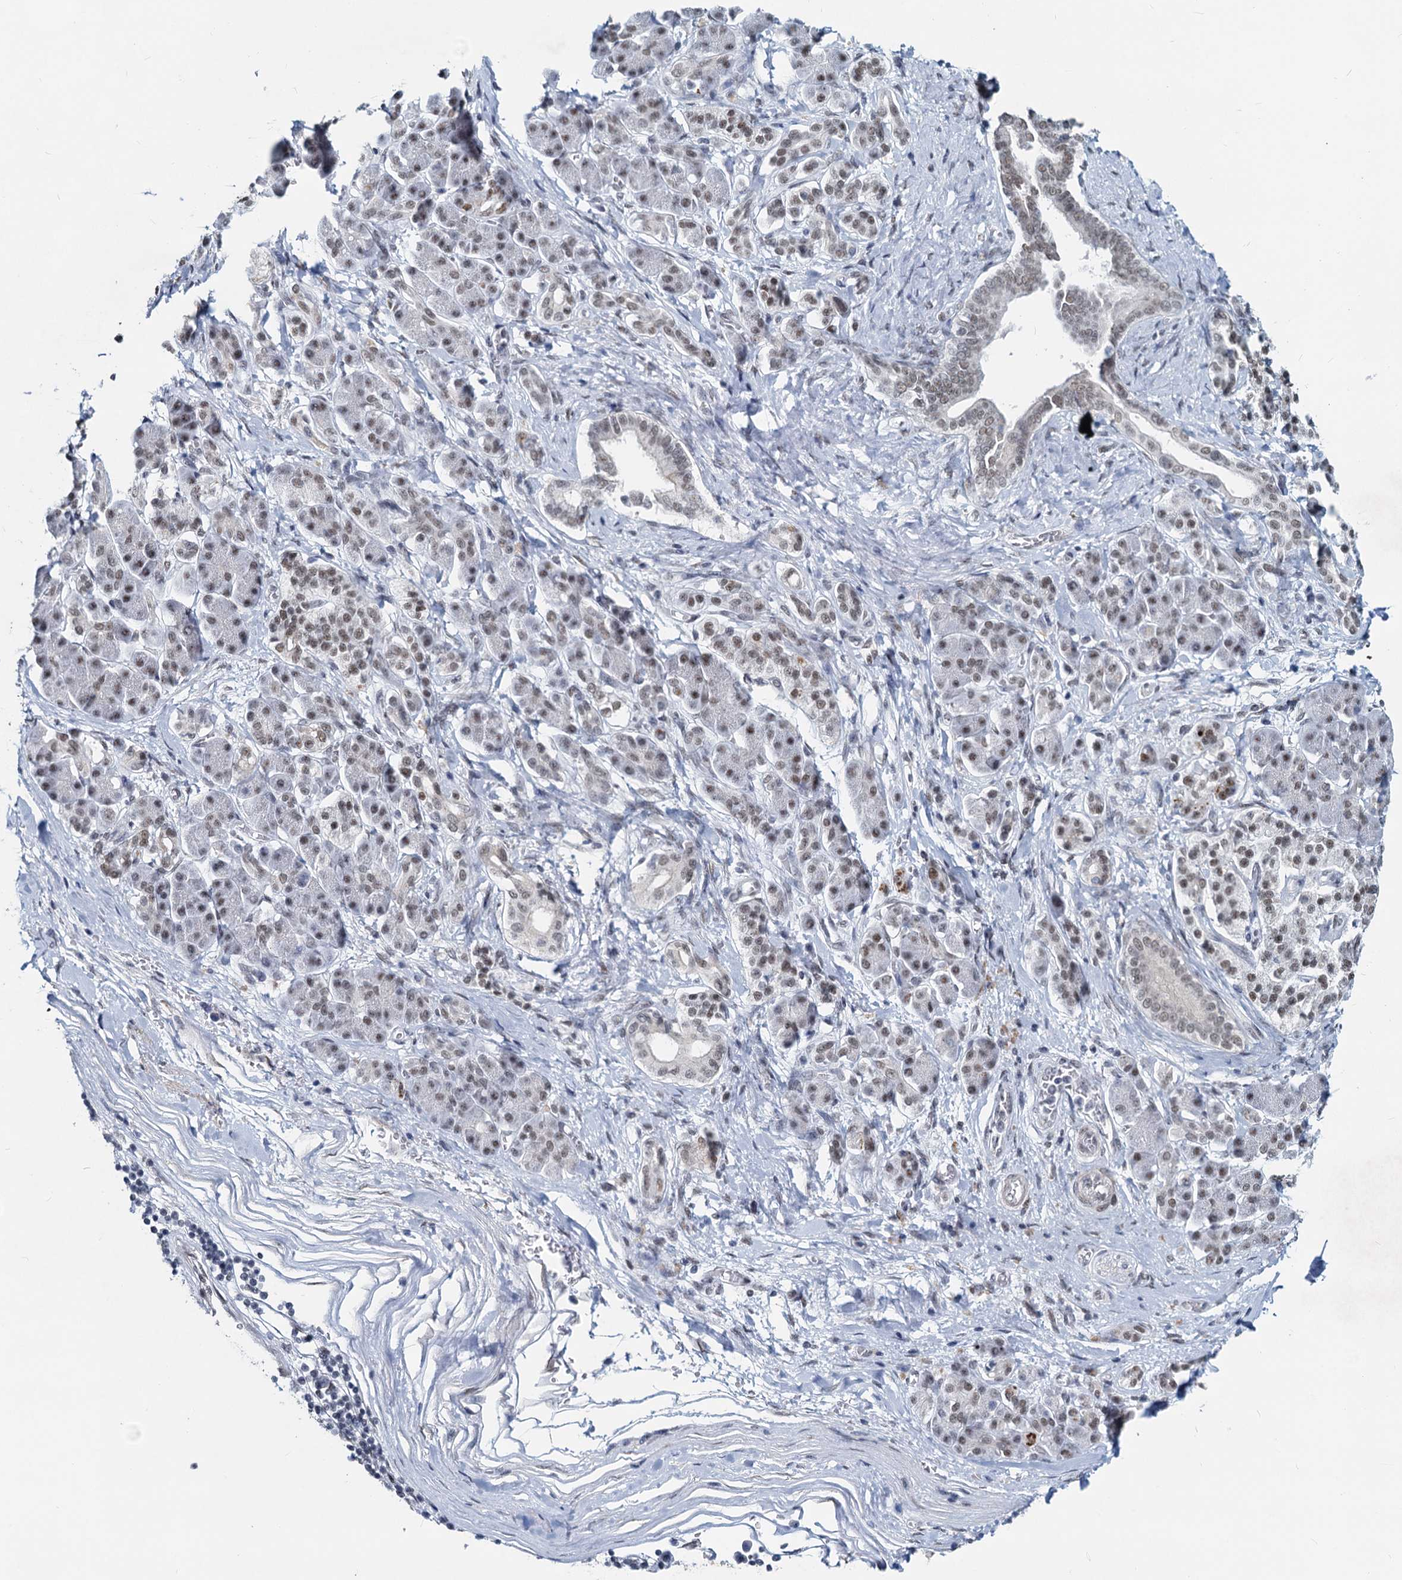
{"staining": {"intensity": "weak", "quantity": "<25%", "location": "nuclear"}, "tissue": "pancreatic cancer", "cell_type": "Tumor cells", "image_type": "cancer", "snomed": [{"axis": "morphology", "description": "Adenocarcinoma, NOS"}, {"axis": "topography", "description": "Pancreas"}], "caption": "The micrograph displays no significant staining in tumor cells of pancreatic cancer.", "gene": "METTL14", "patient": {"sex": "female", "age": 61}}